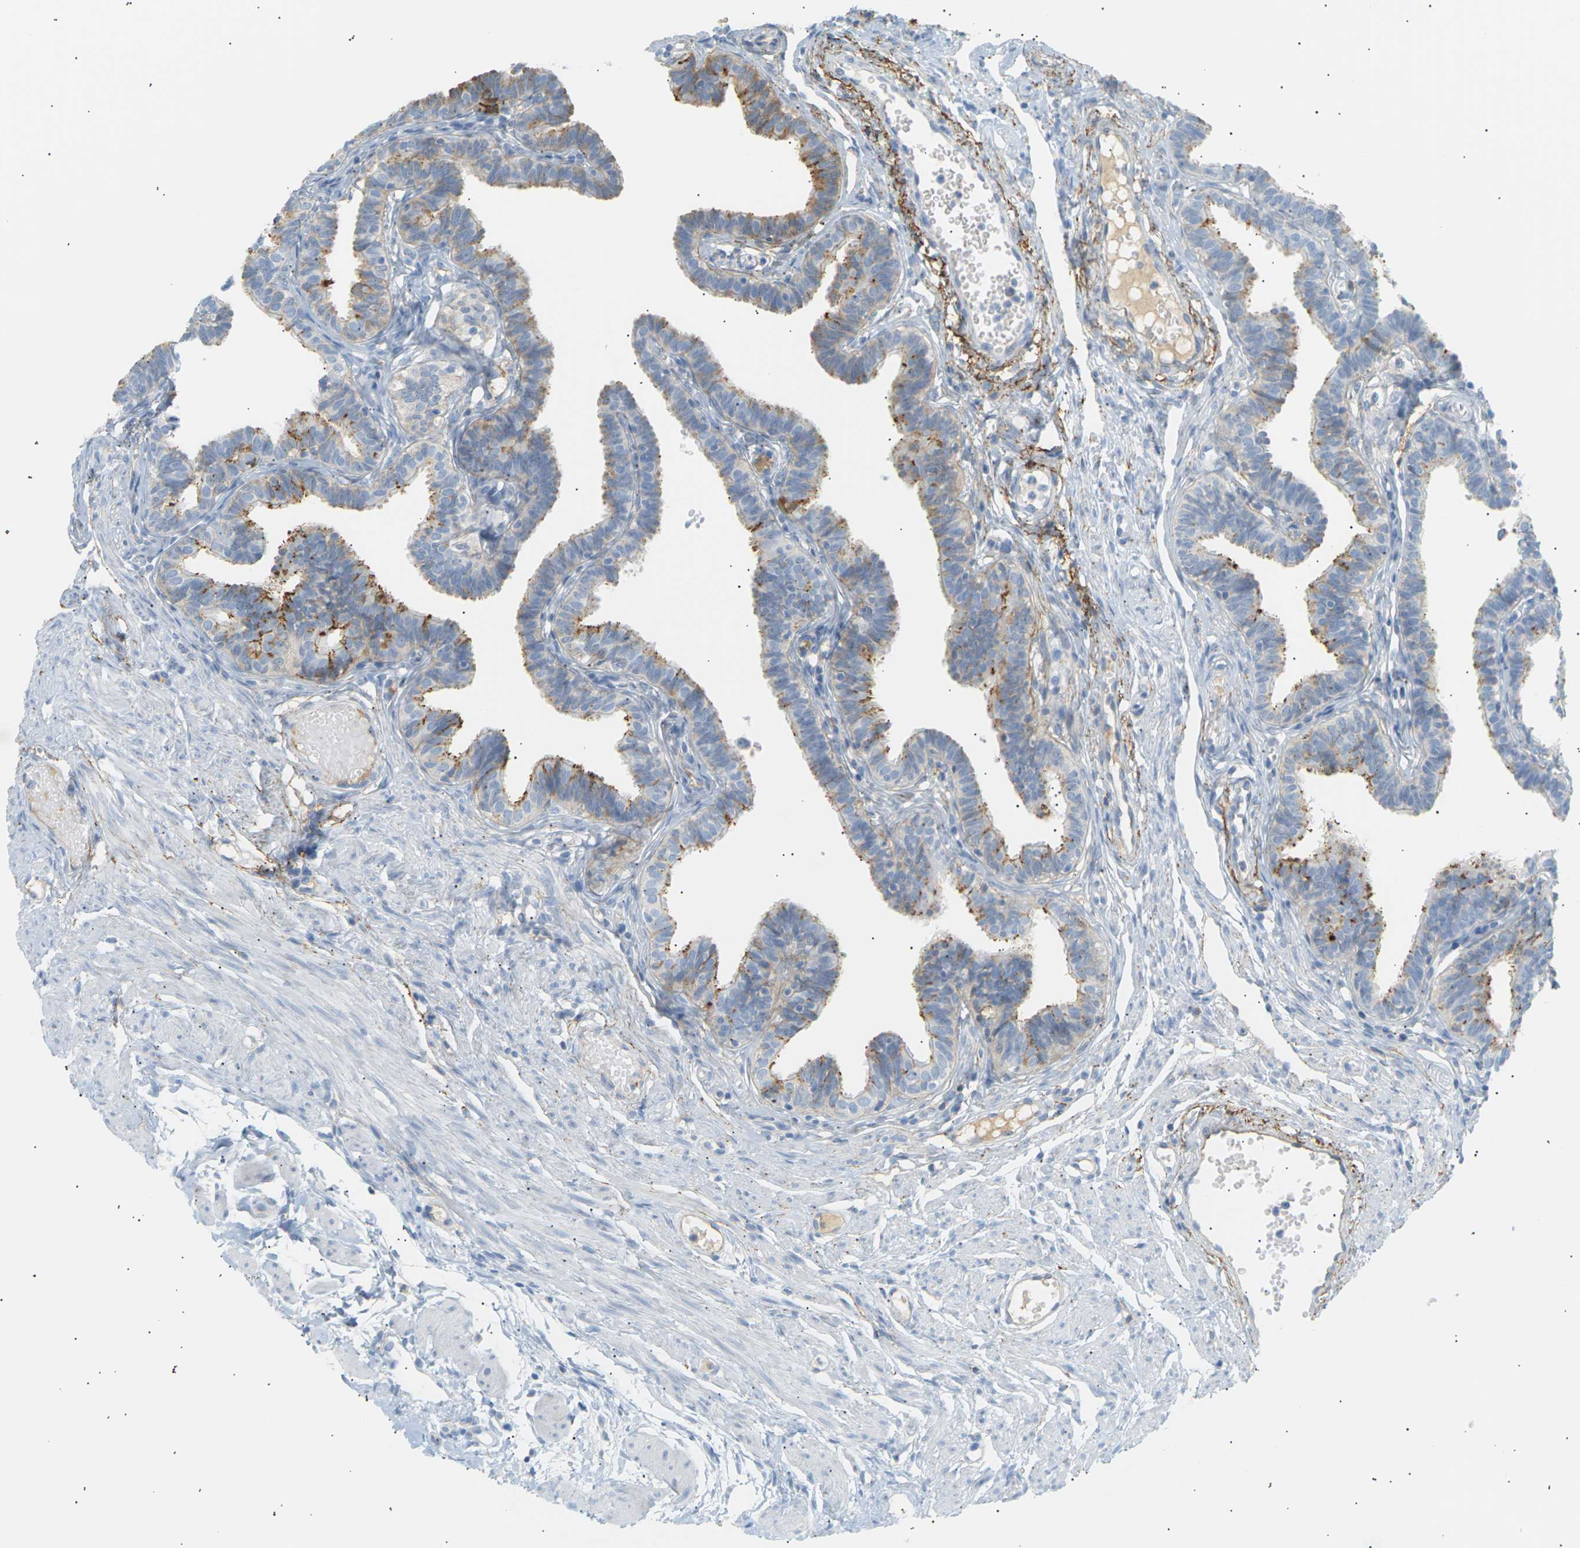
{"staining": {"intensity": "moderate", "quantity": ">75%", "location": "cytoplasmic/membranous"}, "tissue": "fallopian tube", "cell_type": "Glandular cells", "image_type": "normal", "snomed": [{"axis": "morphology", "description": "Normal tissue, NOS"}, {"axis": "topography", "description": "Fallopian tube"}, {"axis": "topography", "description": "Ovary"}], "caption": "Immunohistochemical staining of benign fallopian tube reveals moderate cytoplasmic/membranous protein expression in approximately >75% of glandular cells. (DAB IHC, brown staining for protein, blue staining for nuclei).", "gene": "CLU", "patient": {"sex": "female", "age": 23}}